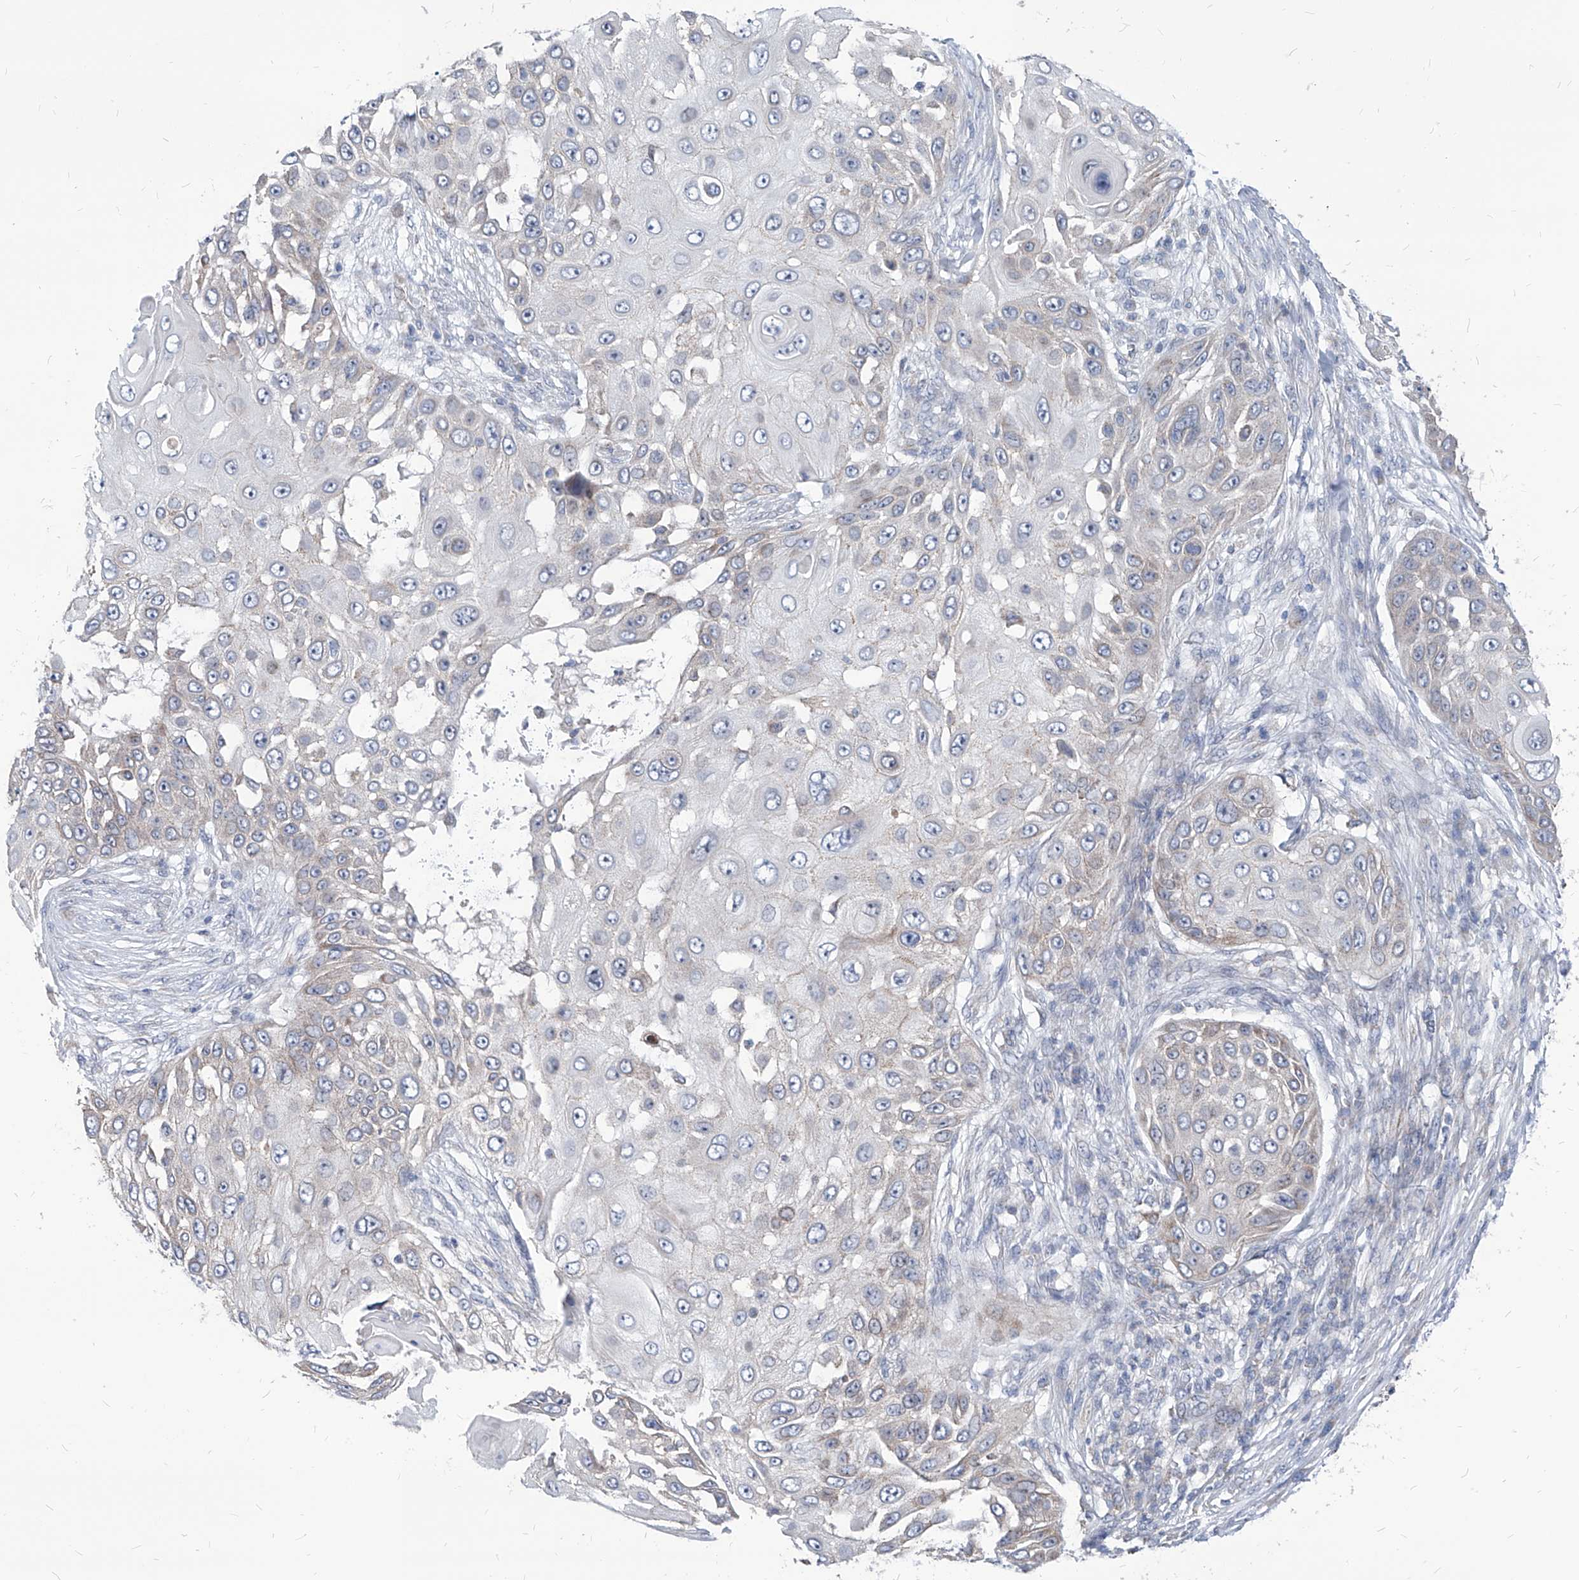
{"staining": {"intensity": "weak", "quantity": "<25%", "location": "cytoplasmic/membranous"}, "tissue": "skin cancer", "cell_type": "Tumor cells", "image_type": "cancer", "snomed": [{"axis": "morphology", "description": "Squamous cell carcinoma, NOS"}, {"axis": "topography", "description": "Skin"}], "caption": "There is no significant positivity in tumor cells of squamous cell carcinoma (skin).", "gene": "AGPS", "patient": {"sex": "female", "age": 44}}